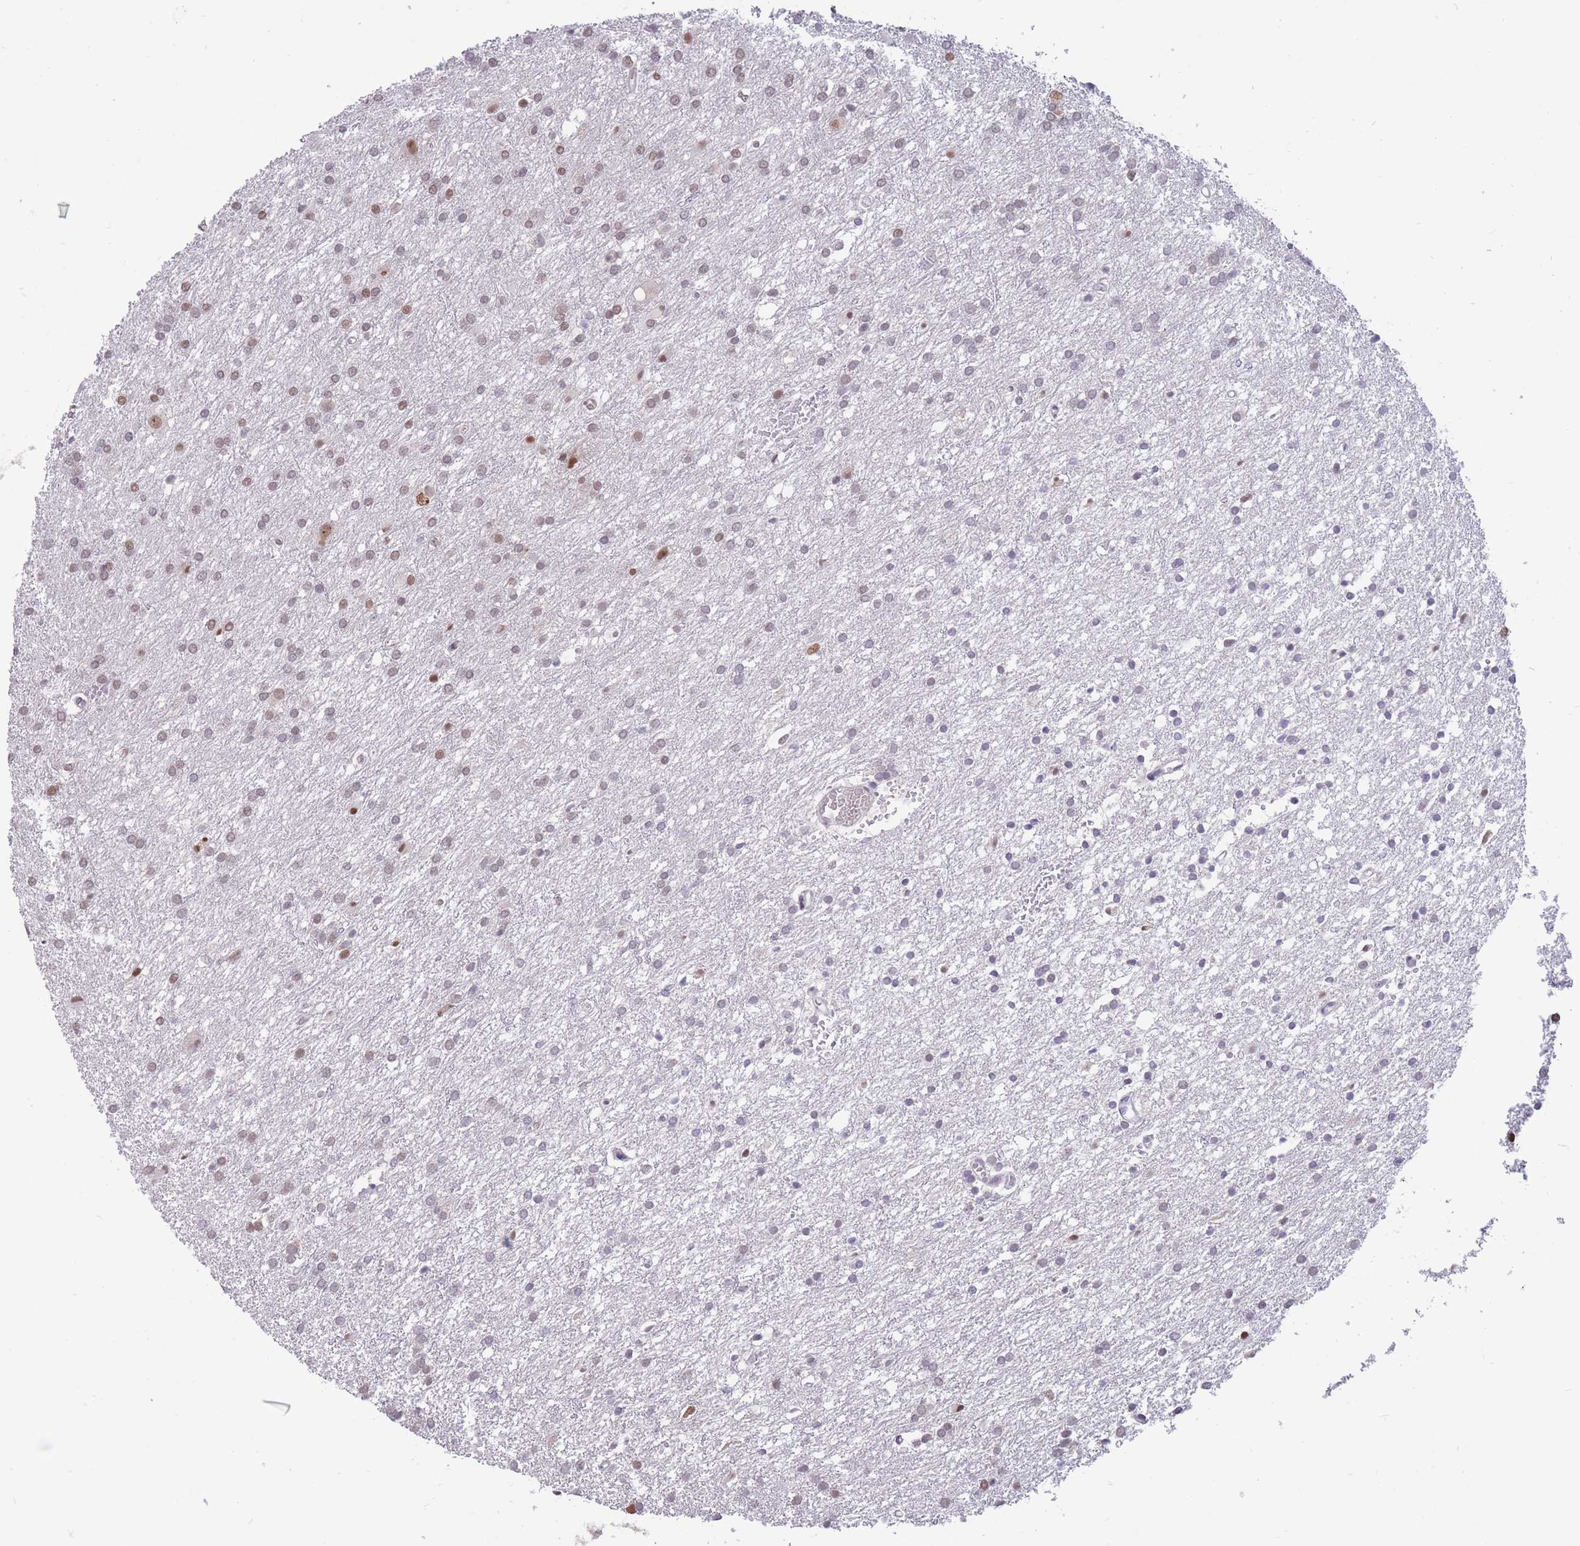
{"staining": {"intensity": "moderate", "quantity": "25%-75%", "location": "nuclear"}, "tissue": "glioma", "cell_type": "Tumor cells", "image_type": "cancer", "snomed": [{"axis": "morphology", "description": "Glioma, malignant, High grade"}, {"axis": "topography", "description": "Brain"}], "caption": "Glioma stained with DAB (3,3'-diaminobenzidine) immunohistochemistry (IHC) shows medium levels of moderate nuclear expression in approximately 25%-75% of tumor cells.", "gene": "TARBP2", "patient": {"sex": "female", "age": 50}}